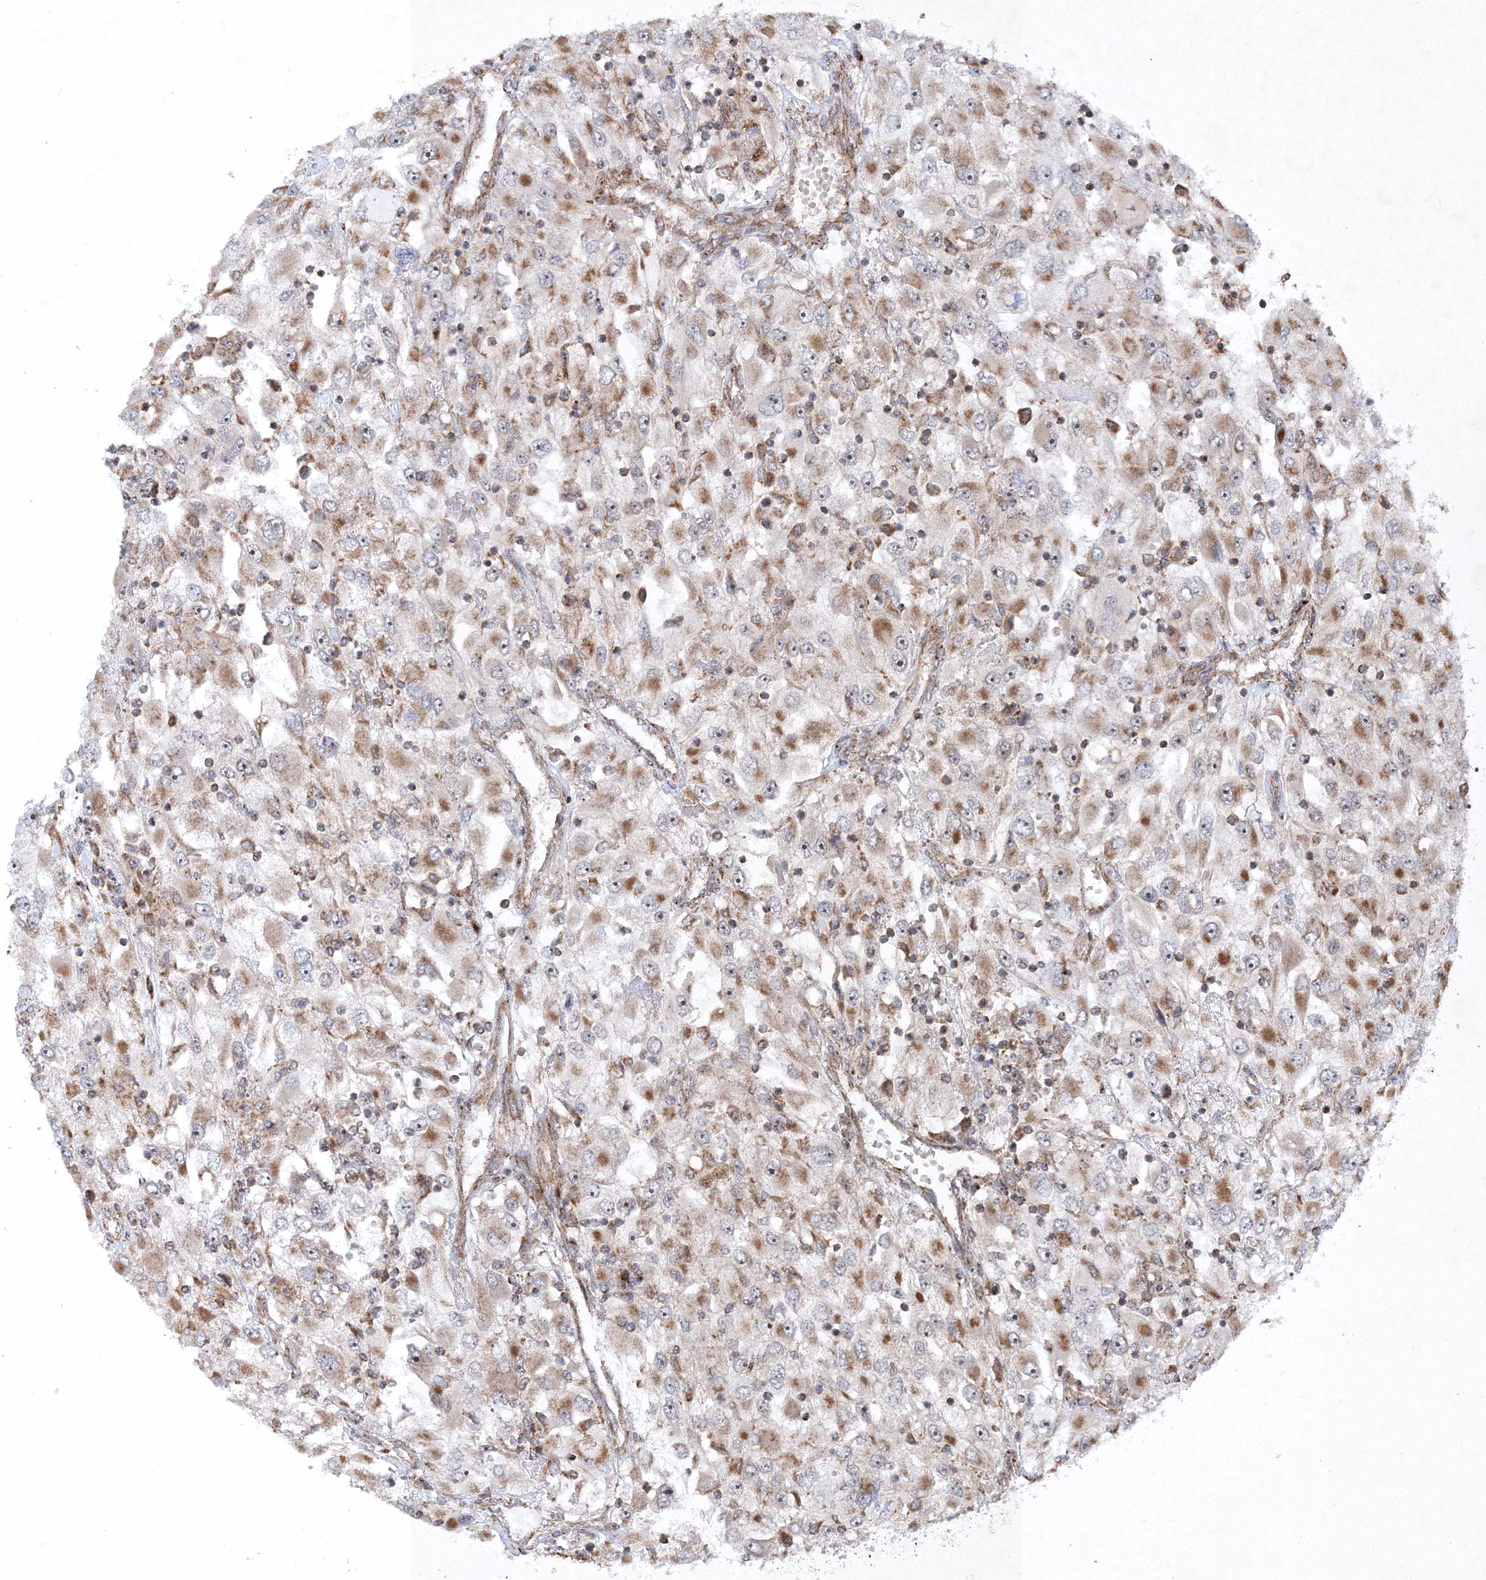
{"staining": {"intensity": "moderate", "quantity": ">75%", "location": "cytoplasmic/membranous"}, "tissue": "renal cancer", "cell_type": "Tumor cells", "image_type": "cancer", "snomed": [{"axis": "morphology", "description": "Adenocarcinoma, NOS"}, {"axis": "topography", "description": "Kidney"}], "caption": "Protein analysis of renal cancer tissue shows moderate cytoplasmic/membranous expression in approximately >75% of tumor cells. Nuclei are stained in blue.", "gene": "SCRN3", "patient": {"sex": "female", "age": 52}}